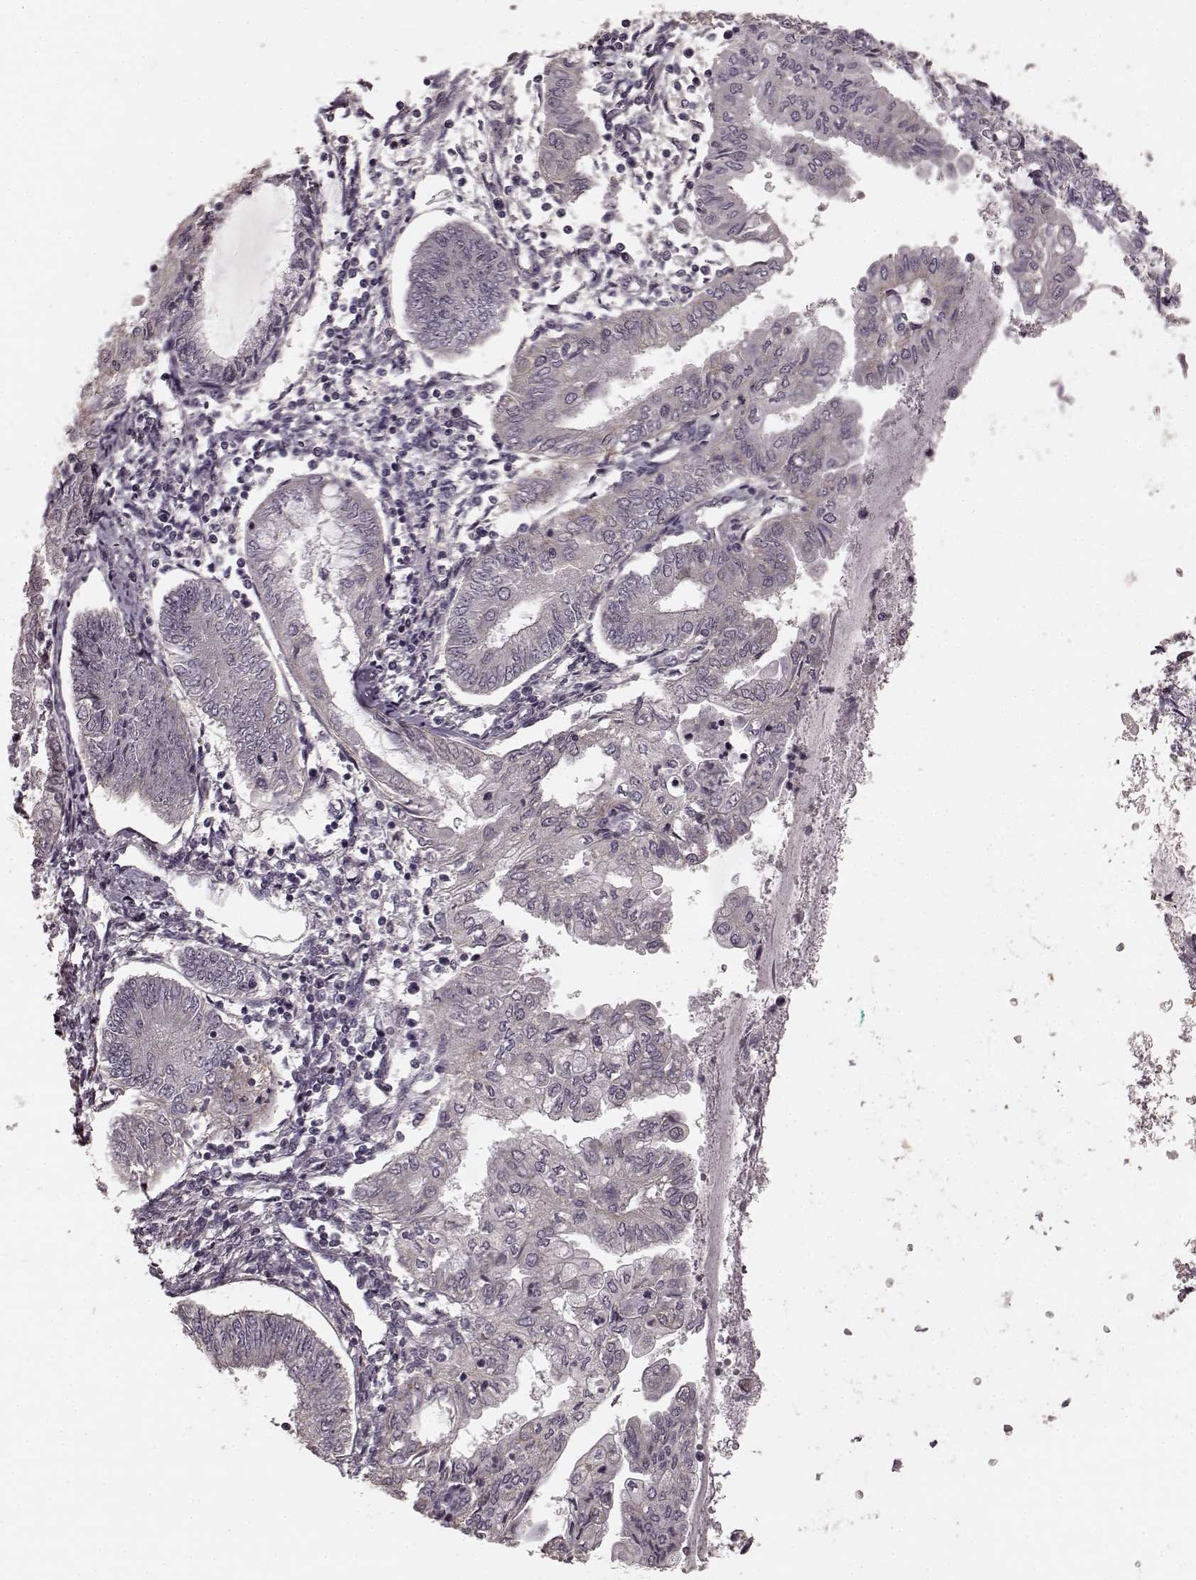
{"staining": {"intensity": "negative", "quantity": "none", "location": "none"}, "tissue": "endometrial cancer", "cell_type": "Tumor cells", "image_type": "cancer", "snomed": [{"axis": "morphology", "description": "Adenocarcinoma, NOS"}, {"axis": "topography", "description": "Endometrium"}], "caption": "This is a photomicrograph of immunohistochemistry staining of endometrial cancer, which shows no expression in tumor cells.", "gene": "PRKCE", "patient": {"sex": "female", "age": 68}}